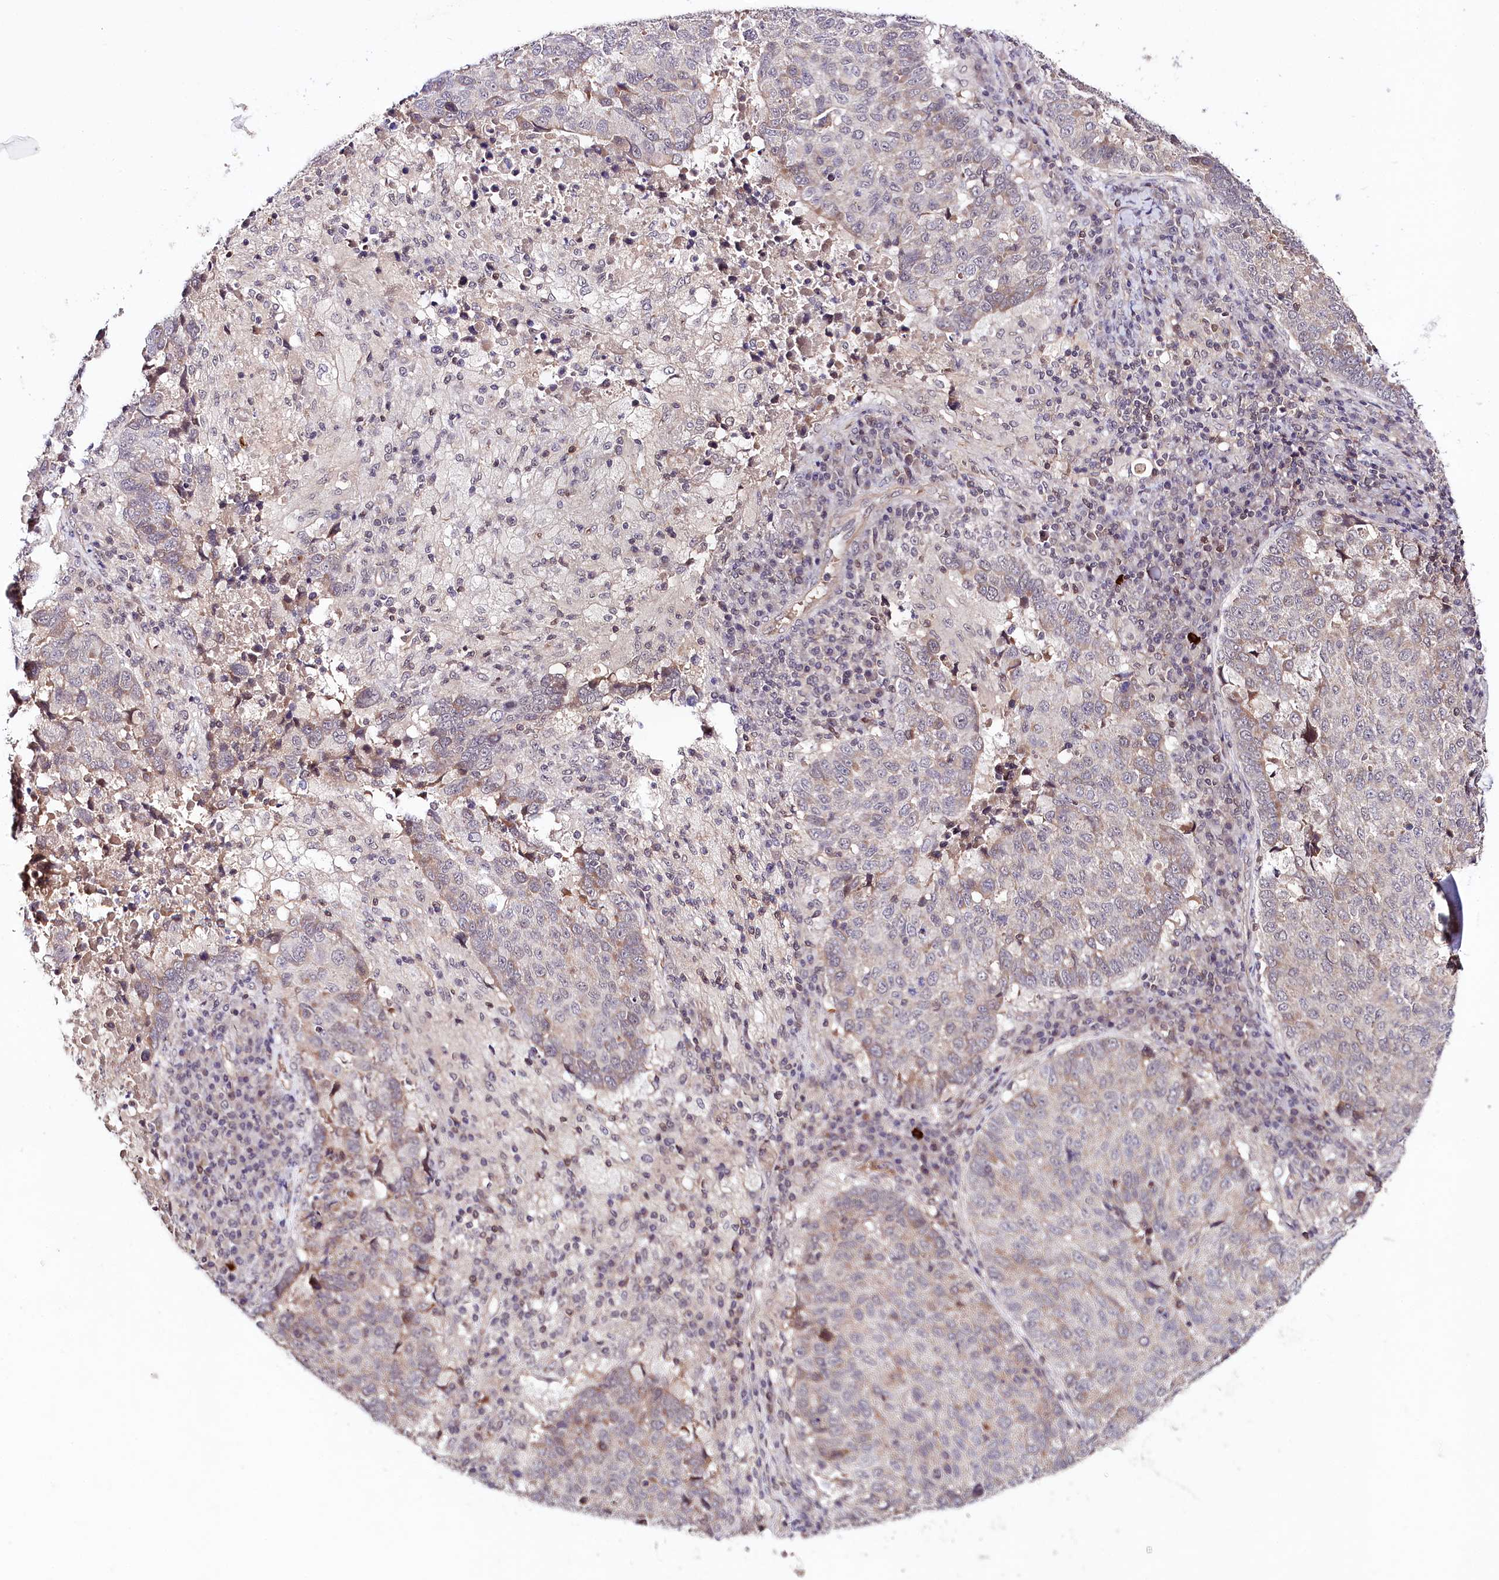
{"staining": {"intensity": "moderate", "quantity": "<25%", "location": "cytoplasmic/membranous"}, "tissue": "lung cancer", "cell_type": "Tumor cells", "image_type": "cancer", "snomed": [{"axis": "morphology", "description": "Squamous cell carcinoma, NOS"}, {"axis": "topography", "description": "Lung"}], "caption": "Lung cancer tissue shows moderate cytoplasmic/membranous expression in about <25% of tumor cells, visualized by immunohistochemistry.", "gene": "TAFAZZIN", "patient": {"sex": "male", "age": 73}}